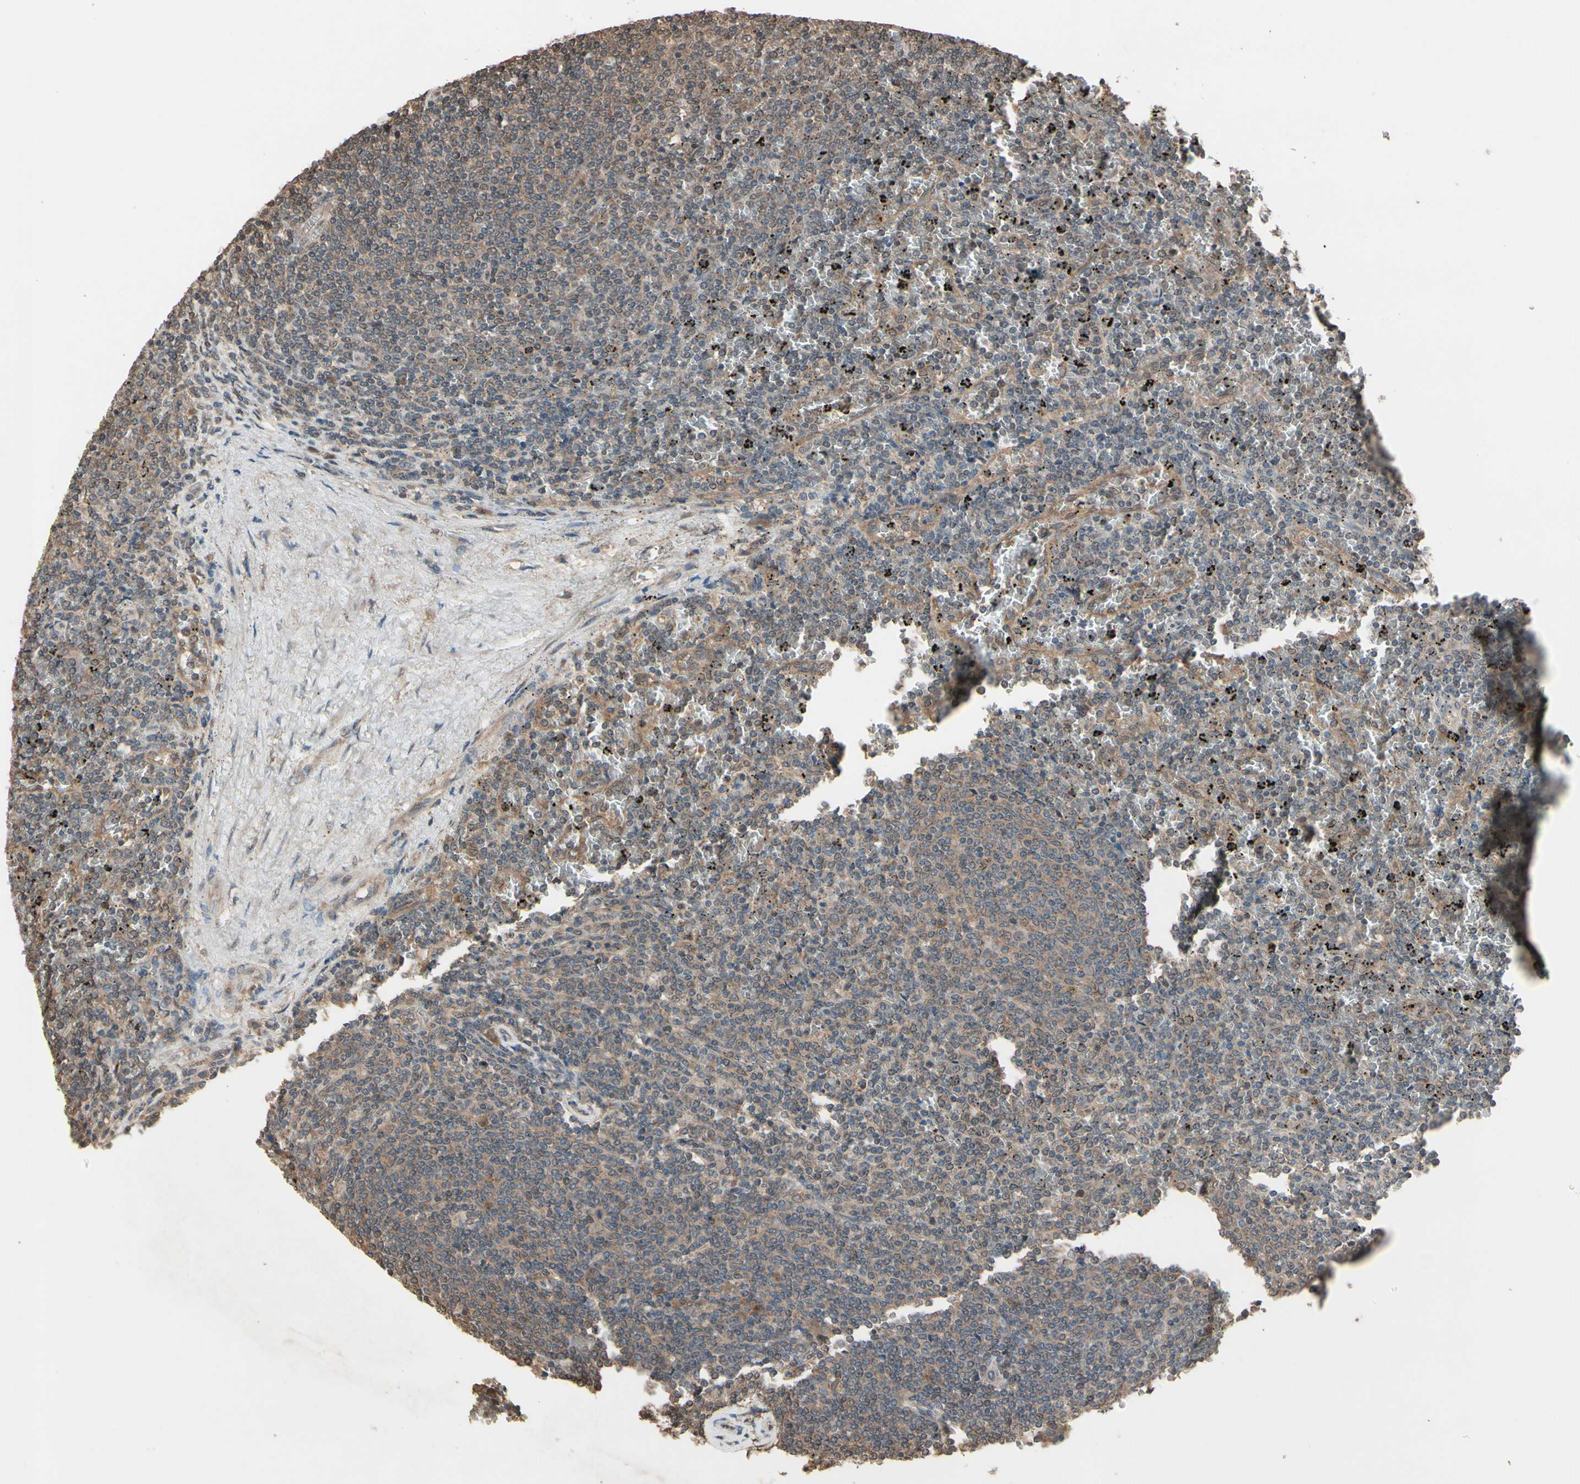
{"staining": {"intensity": "weak", "quantity": ">75%", "location": "cytoplasmic/membranous"}, "tissue": "lymphoma", "cell_type": "Tumor cells", "image_type": "cancer", "snomed": [{"axis": "morphology", "description": "Malignant lymphoma, non-Hodgkin's type, Low grade"}, {"axis": "topography", "description": "Spleen"}], "caption": "Immunohistochemistry (DAB) staining of human low-grade malignant lymphoma, non-Hodgkin's type exhibits weak cytoplasmic/membranous protein staining in about >75% of tumor cells.", "gene": "PNPLA7", "patient": {"sex": "female", "age": 77}}